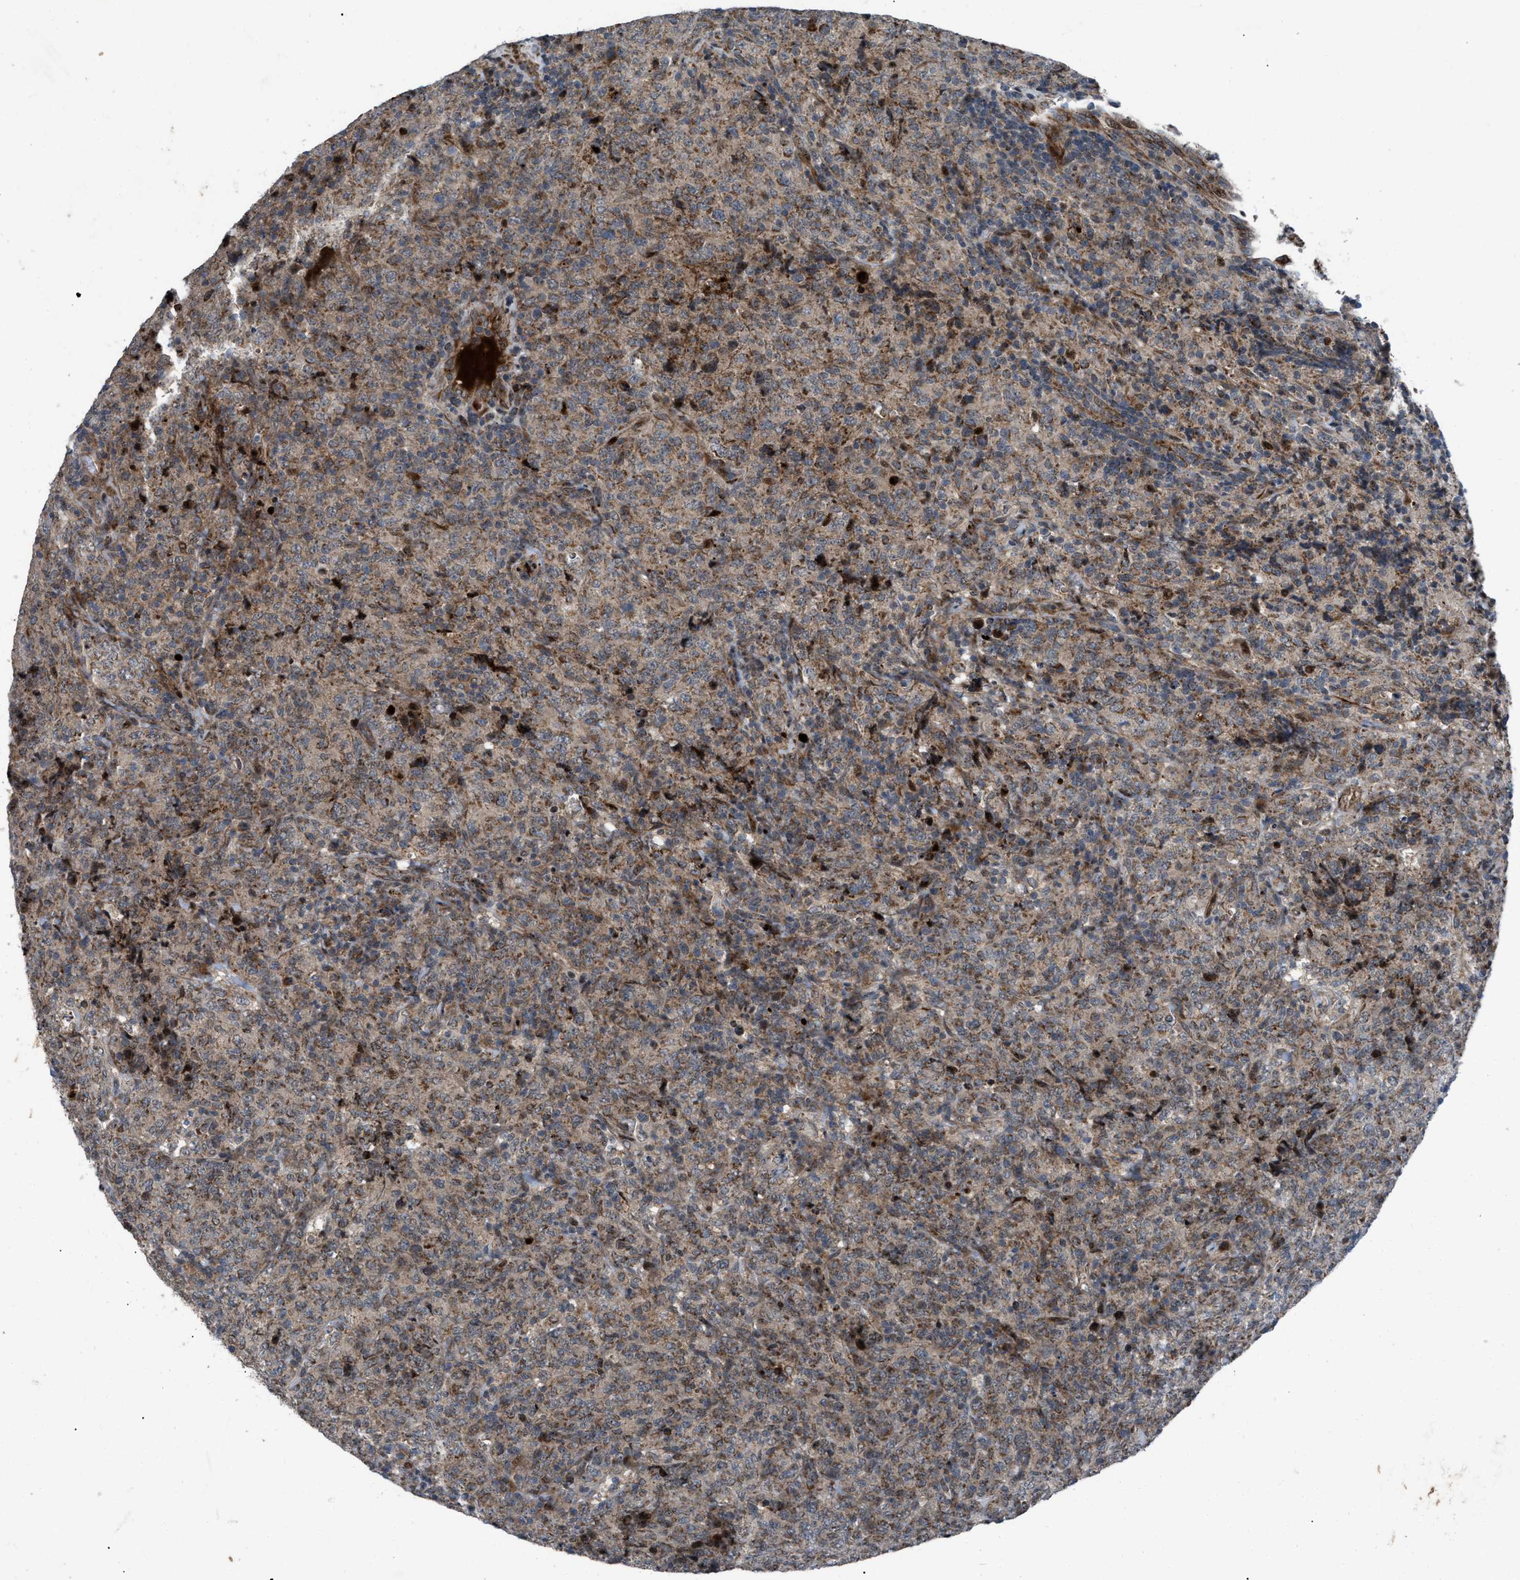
{"staining": {"intensity": "weak", "quantity": "25%-75%", "location": "cytoplasmic/membranous"}, "tissue": "lymphoma", "cell_type": "Tumor cells", "image_type": "cancer", "snomed": [{"axis": "morphology", "description": "Malignant lymphoma, non-Hodgkin's type, High grade"}, {"axis": "topography", "description": "Tonsil"}], "caption": "Human malignant lymphoma, non-Hodgkin's type (high-grade) stained for a protein (brown) demonstrates weak cytoplasmic/membranous positive staining in approximately 25%-75% of tumor cells.", "gene": "AP3M2", "patient": {"sex": "female", "age": 36}}